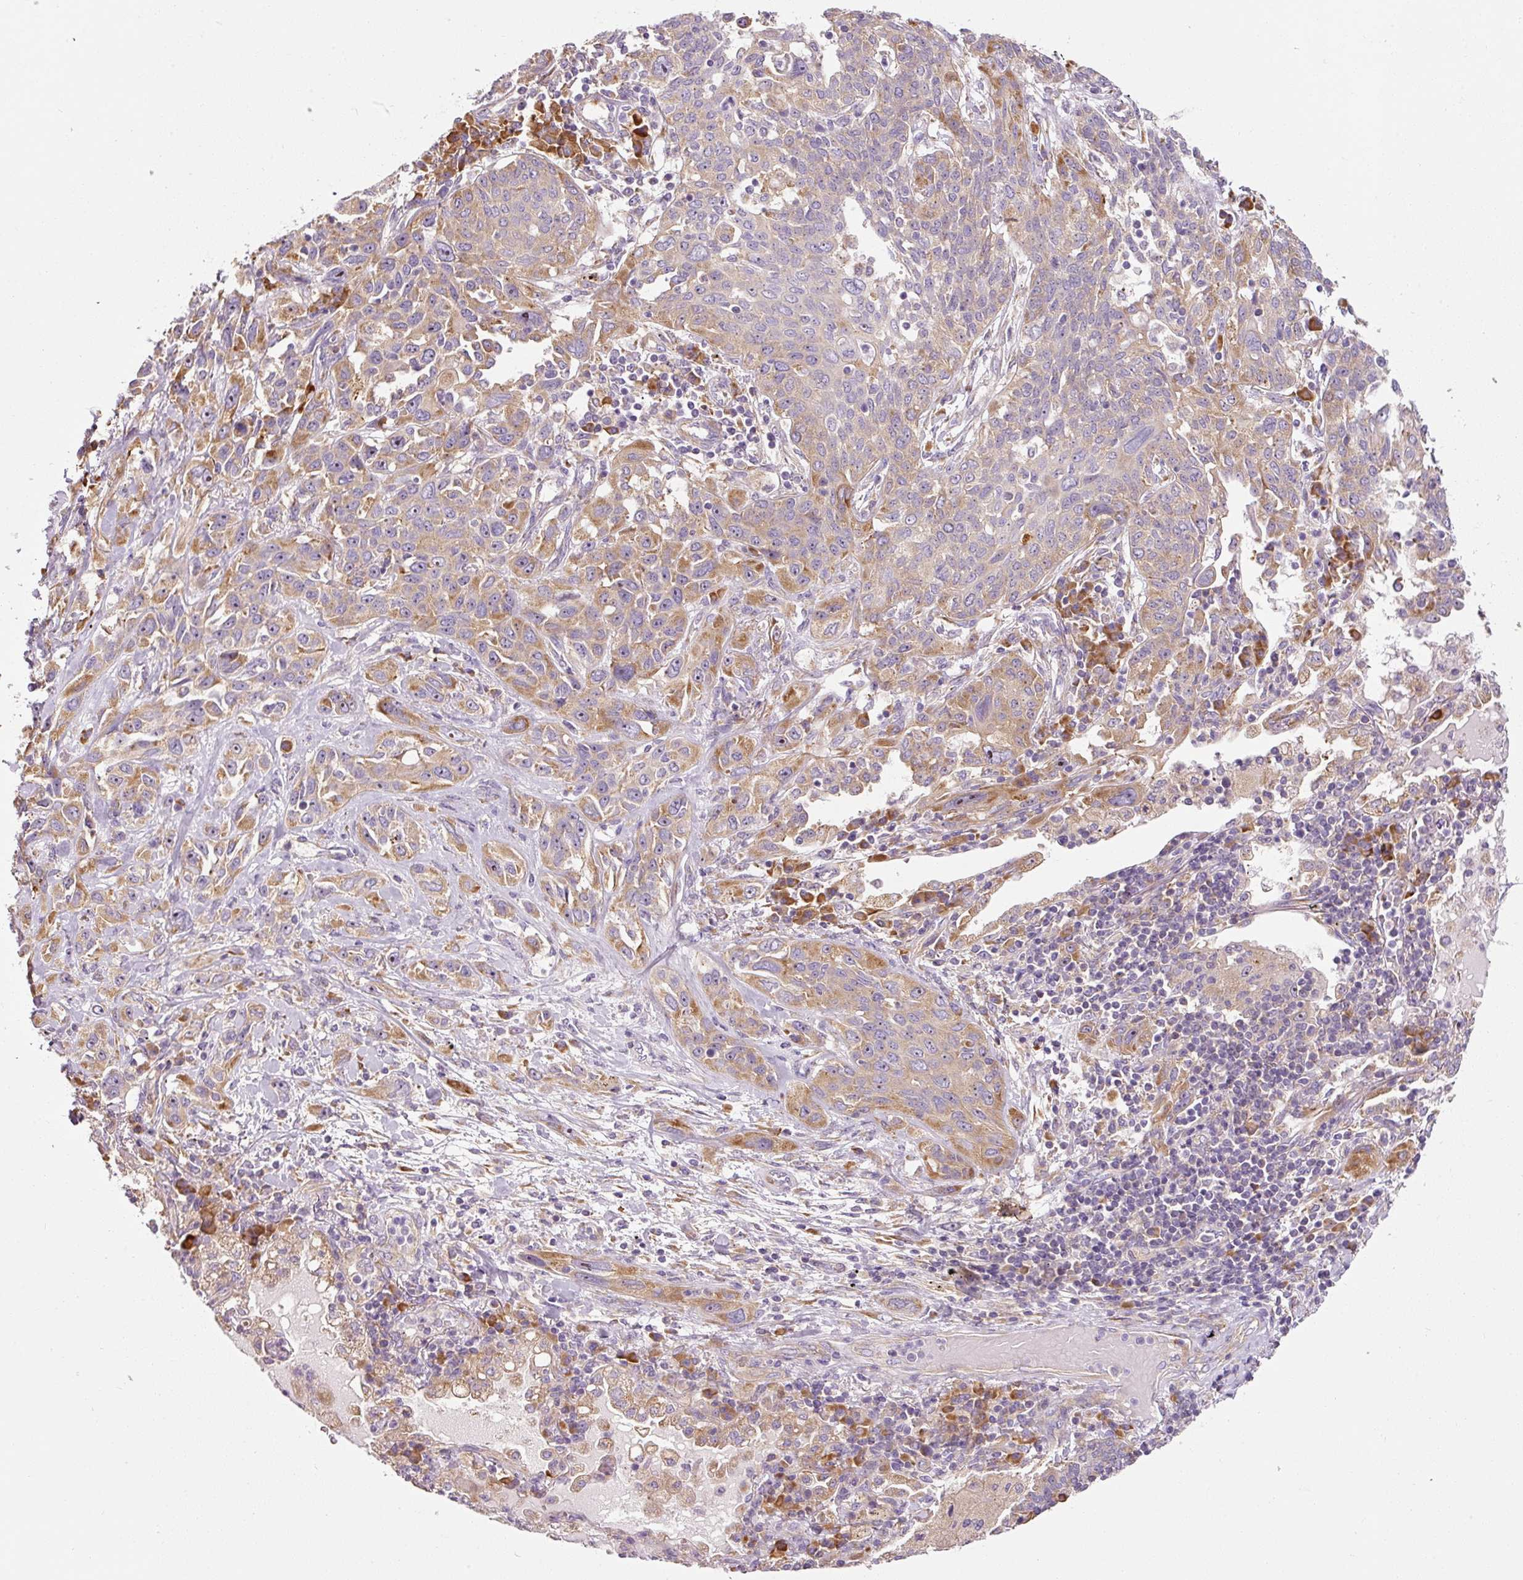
{"staining": {"intensity": "moderate", "quantity": ">75%", "location": "cytoplasmic/membranous"}, "tissue": "lung cancer", "cell_type": "Tumor cells", "image_type": "cancer", "snomed": [{"axis": "morphology", "description": "Squamous cell carcinoma, NOS"}, {"axis": "topography", "description": "Lung"}], "caption": "Moderate cytoplasmic/membranous protein staining is present in approximately >75% of tumor cells in lung cancer (squamous cell carcinoma).", "gene": "RPL10A", "patient": {"sex": "female", "age": 70}}